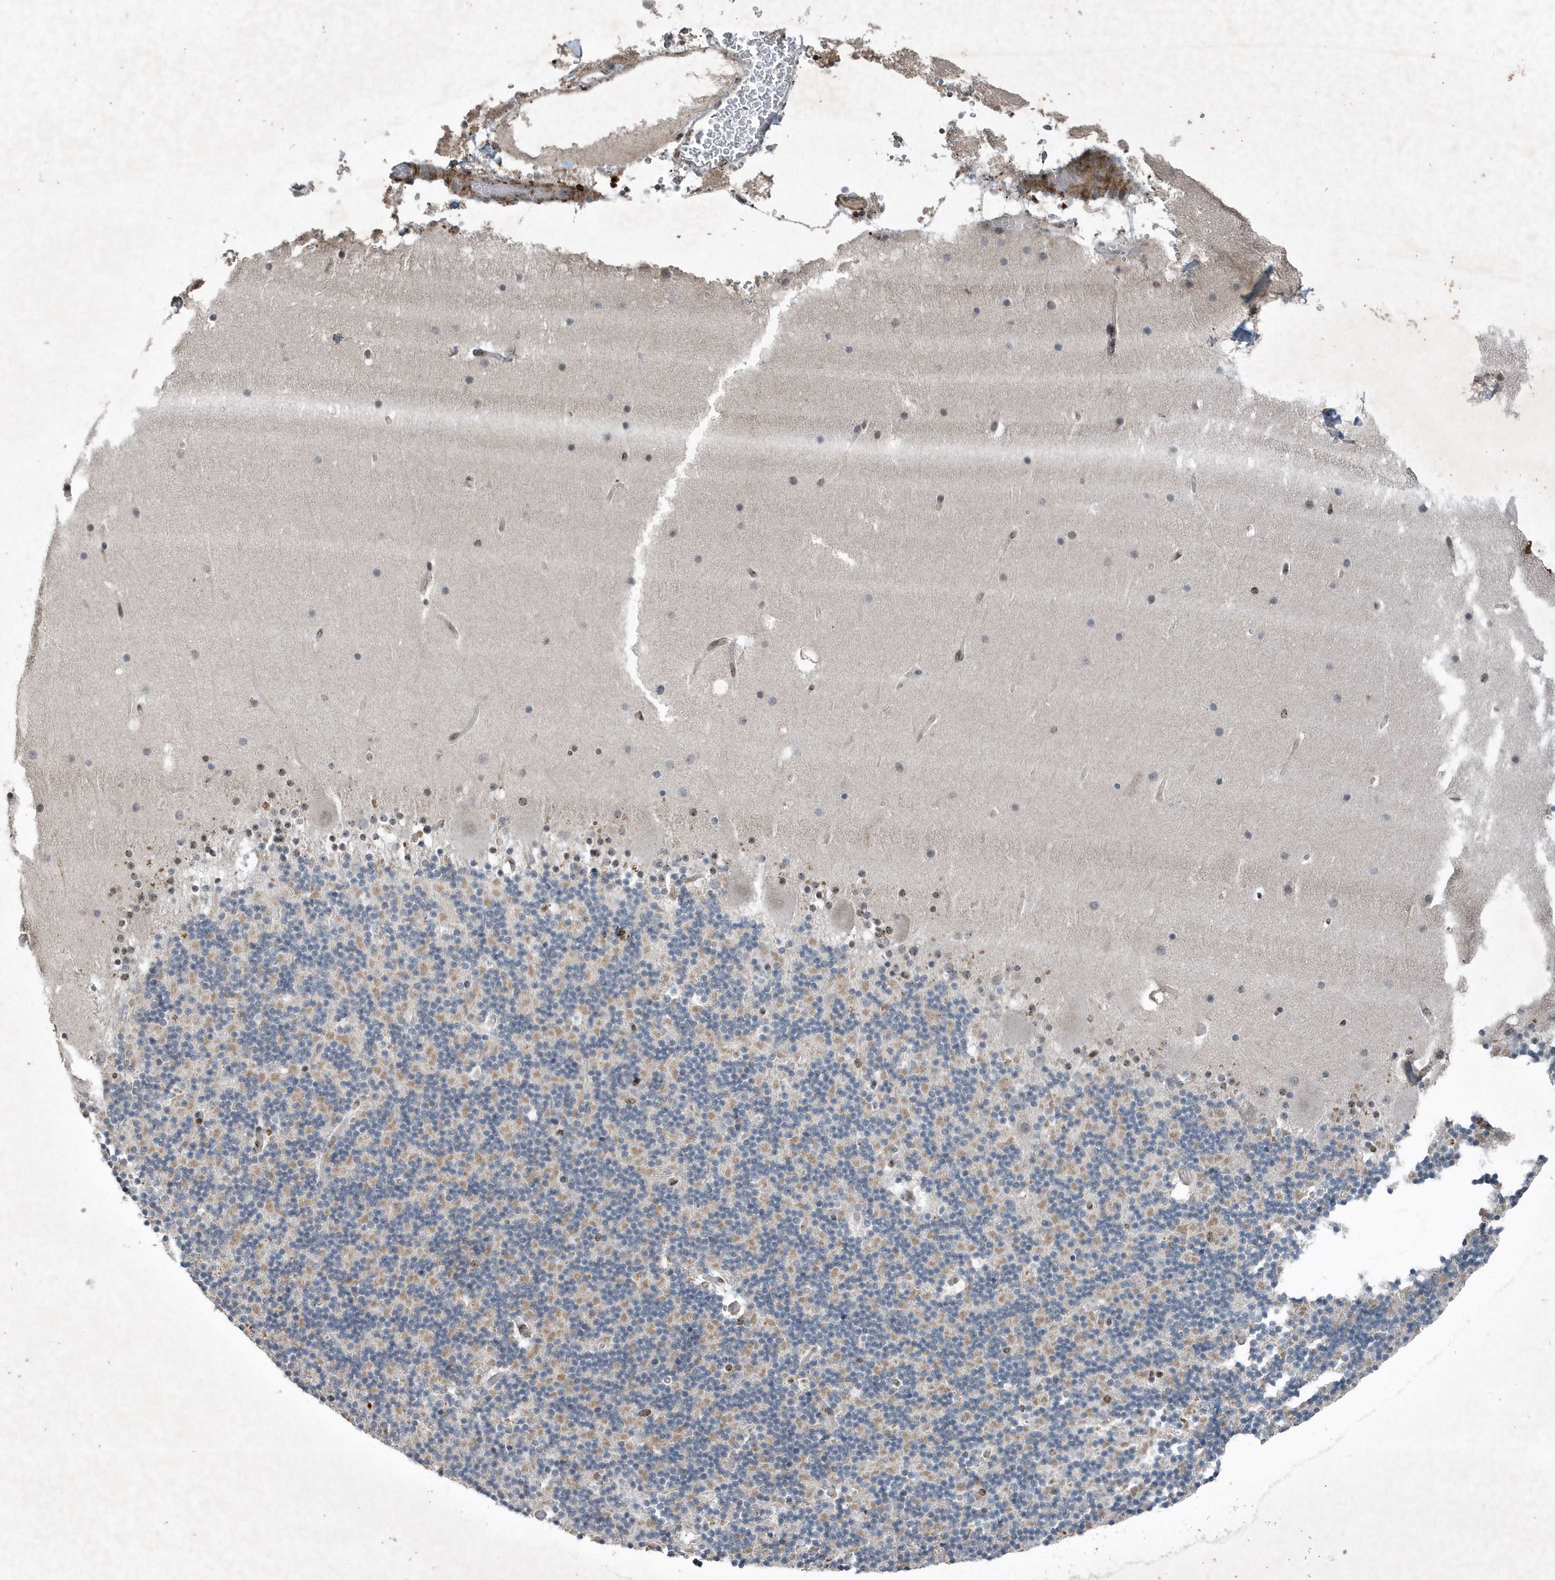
{"staining": {"intensity": "weak", "quantity": "25%-75%", "location": "cytoplasmic/membranous"}, "tissue": "cerebellum", "cell_type": "Cells in granular layer", "image_type": "normal", "snomed": [{"axis": "morphology", "description": "Normal tissue, NOS"}, {"axis": "topography", "description": "Cerebellum"}], "caption": "IHC micrograph of unremarkable human cerebellum stained for a protein (brown), which displays low levels of weak cytoplasmic/membranous staining in about 25%-75% of cells in granular layer.", "gene": "QTRT2", "patient": {"sex": "male", "age": 57}}